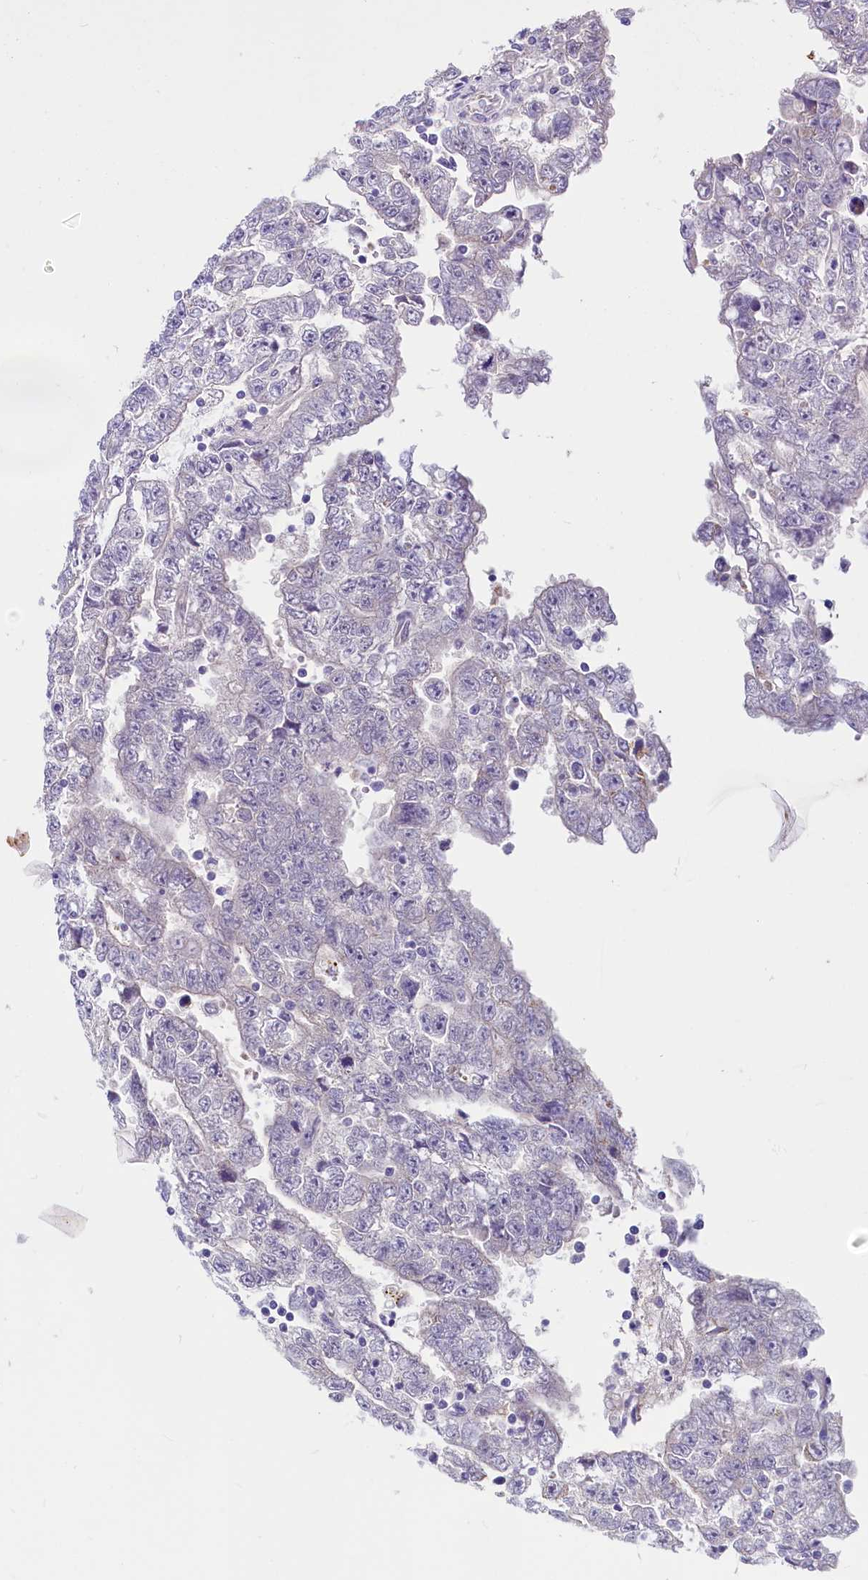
{"staining": {"intensity": "moderate", "quantity": "<25%", "location": "cytoplasmic/membranous"}, "tissue": "testis cancer", "cell_type": "Tumor cells", "image_type": "cancer", "snomed": [{"axis": "morphology", "description": "Carcinoma, Embryonal, NOS"}, {"axis": "topography", "description": "Testis"}], "caption": "Protein staining by immunohistochemistry shows moderate cytoplasmic/membranous expression in about <25% of tumor cells in testis embryonal carcinoma.", "gene": "INSC", "patient": {"sex": "male", "age": 25}}